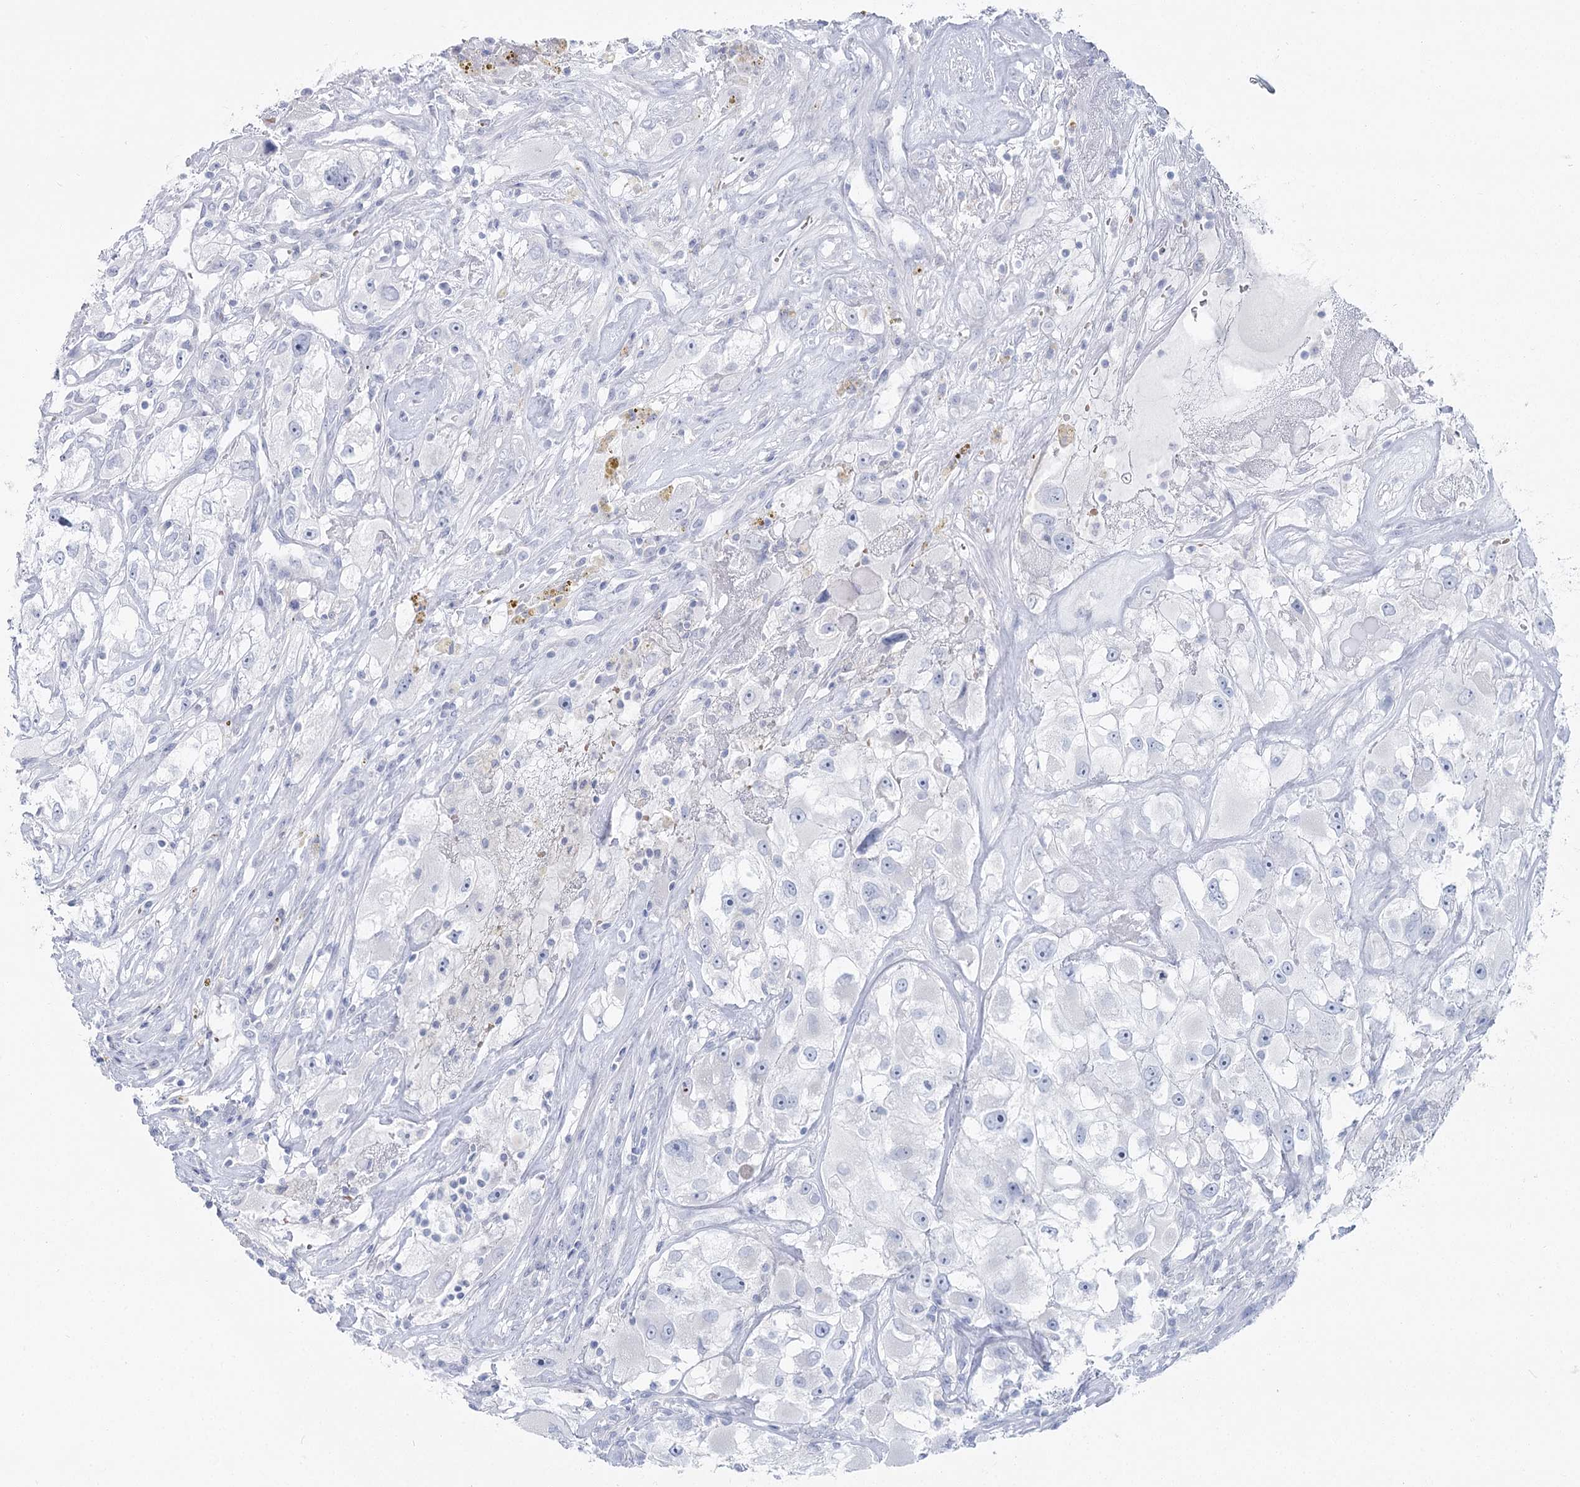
{"staining": {"intensity": "negative", "quantity": "none", "location": "none"}, "tissue": "renal cancer", "cell_type": "Tumor cells", "image_type": "cancer", "snomed": [{"axis": "morphology", "description": "Adenocarcinoma, NOS"}, {"axis": "topography", "description": "Kidney"}], "caption": "Tumor cells show no significant expression in renal adenocarcinoma.", "gene": "IFIT5", "patient": {"sex": "female", "age": 52}}